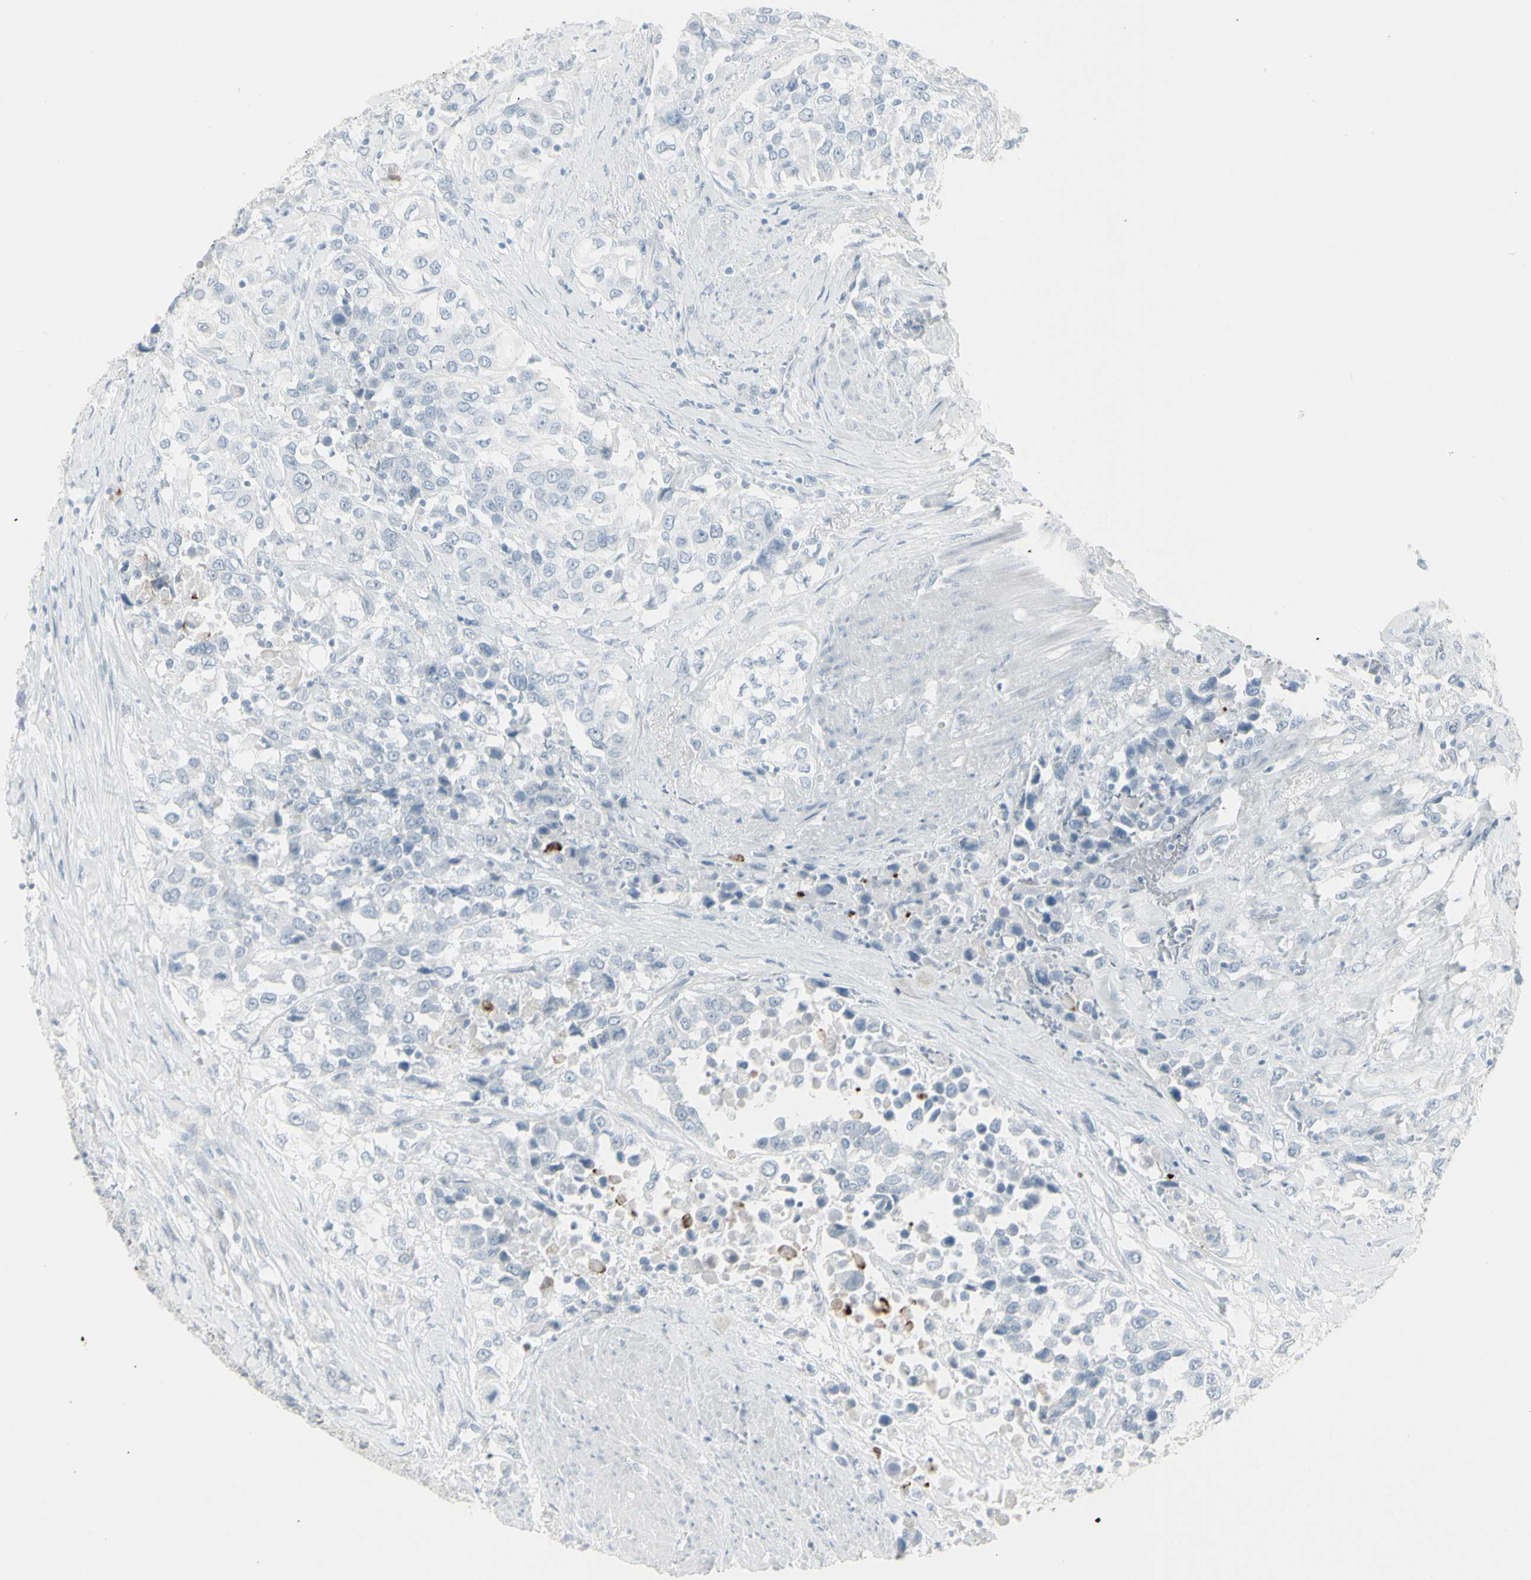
{"staining": {"intensity": "negative", "quantity": "none", "location": "none"}, "tissue": "urothelial cancer", "cell_type": "Tumor cells", "image_type": "cancer", "snomed": [{"axis": "morphology", "description": "Urothelial carcinoma, High grade"}, {"axis": "topography", "description": "Urinary bladder"}], "caption": "This is an immunohistochemistry histopathology image of urothelial cancer. There is no positivity in tumor cells.", "gene": "YBX2", "patient": {"sex": "female", "age": 80}}